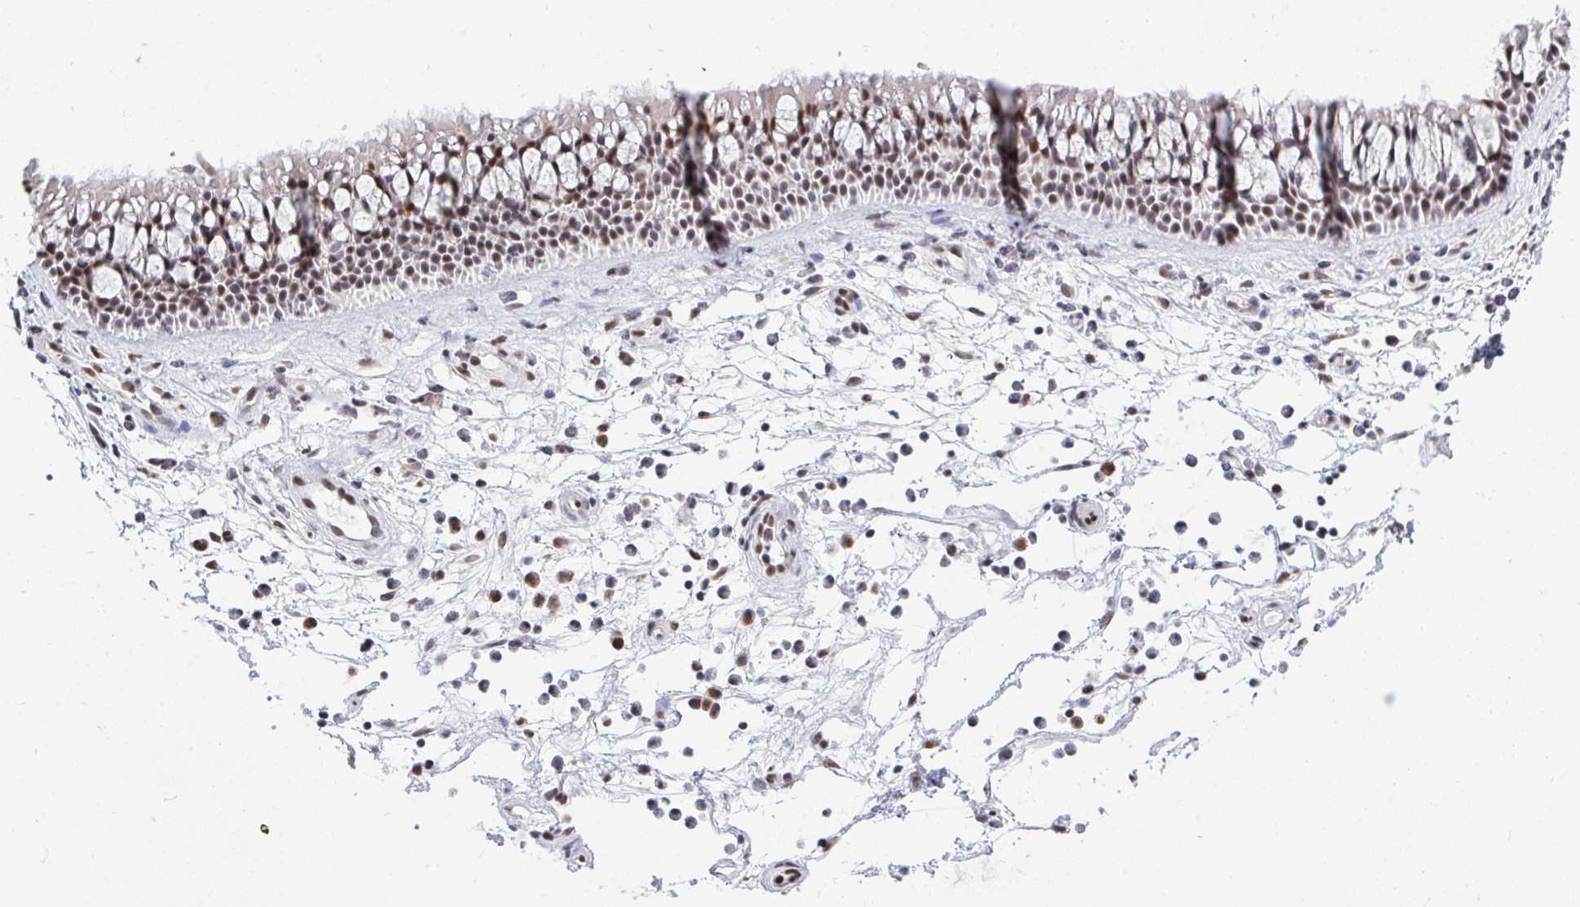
{"staining": {"intensity": "moderate", "quantity": ">75%", "location": "nuclear"}, "tissue": "nasopharynx", "cell_type": "Respiratory epithelial cells", "image_type": "normal", "snomed": [{"axis": "morphology", "description": "Normal tissue, NOS"}, {"axis": "topography", "description": "Nasopharynx"}], "caption": "High-magnification brightfield microscopy of normal nasopharynx stained with DAB (3,3'-diaminobenzidine) (brown) and counterstained with hematoxylin (blue). respiratory epithelial cells exhibit moderate nuclear expression is present in approximately>75% of cells.", "gene": "TRIP12", "patient": {"sex": "male", "age": 56}}